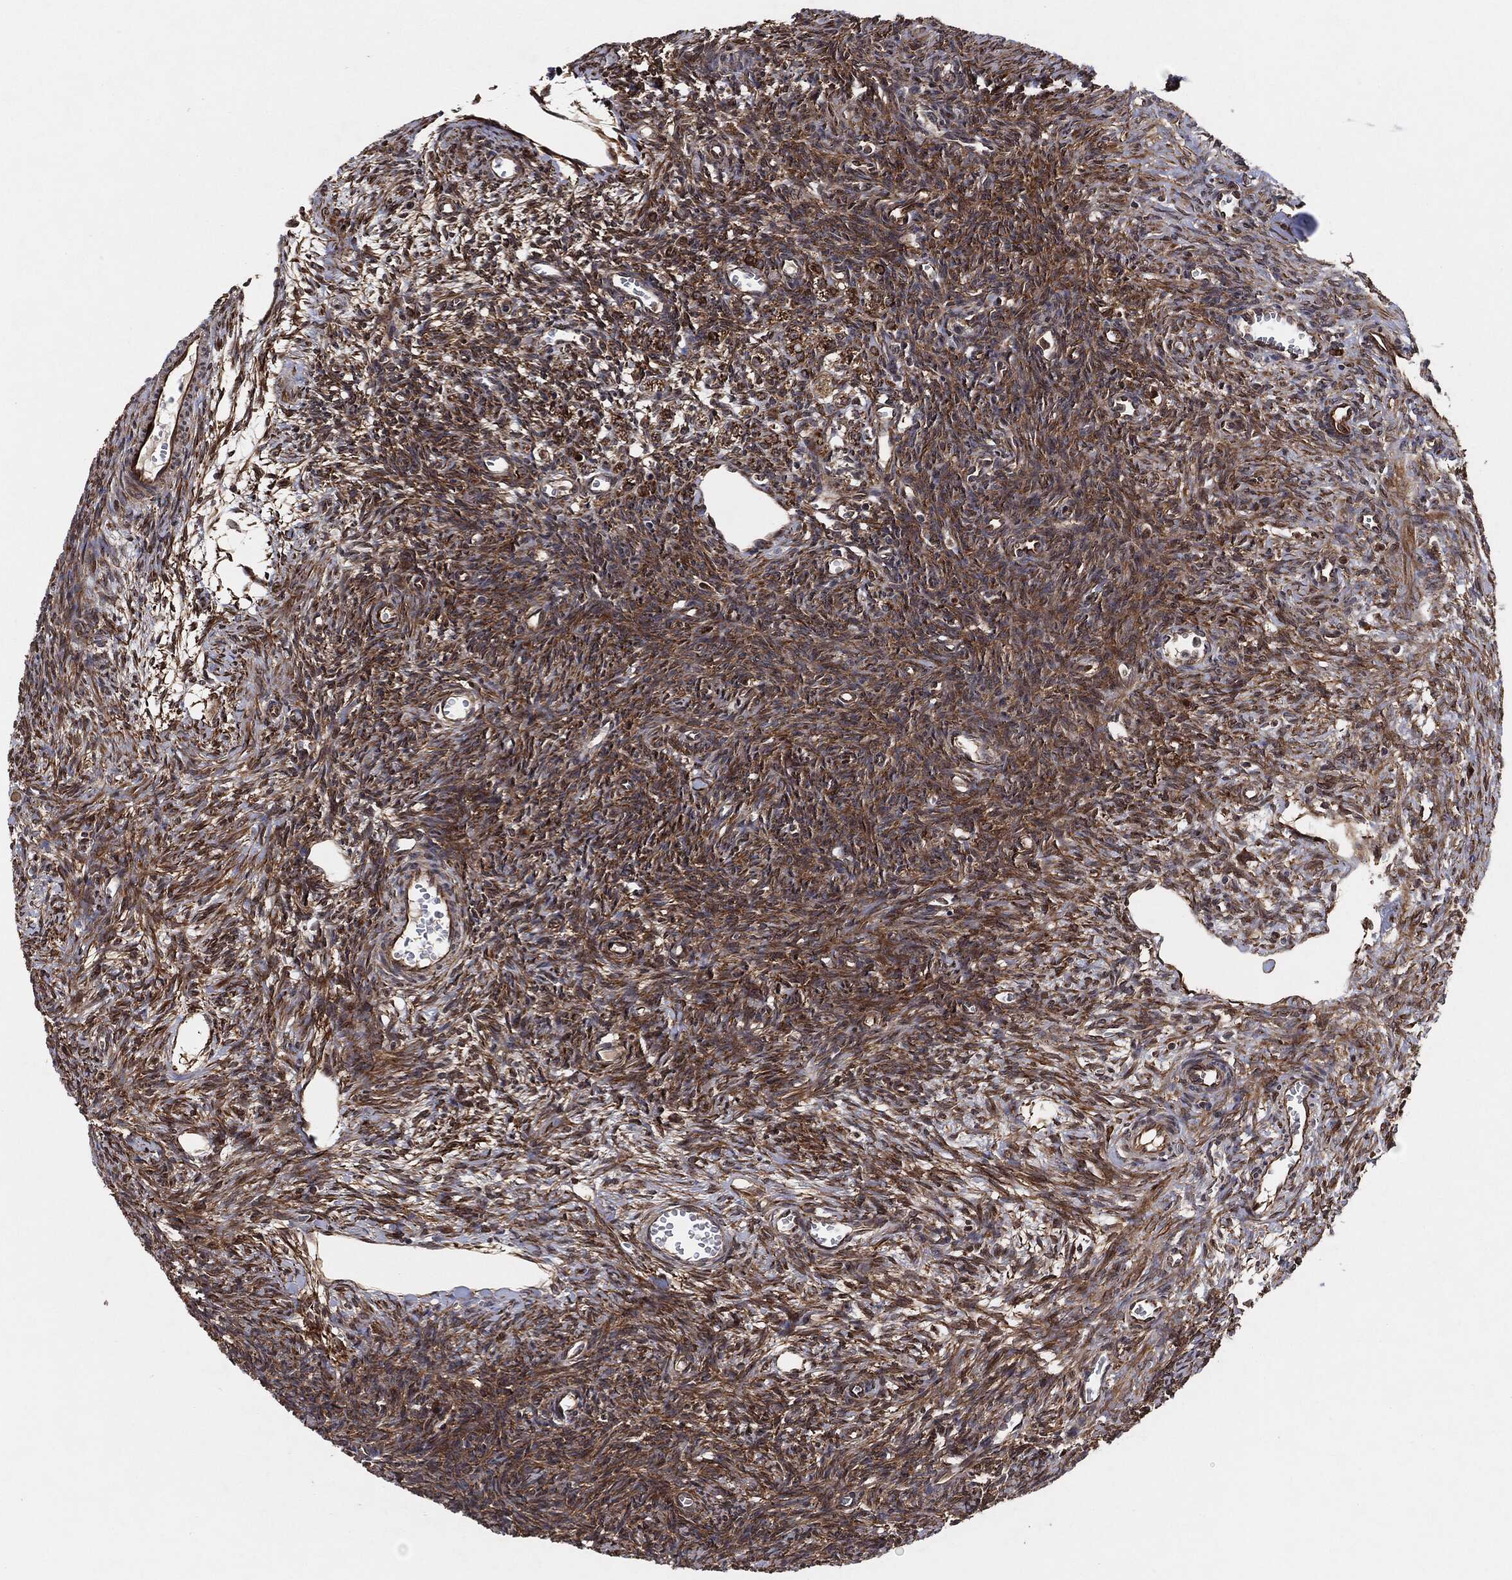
{"staining": {"intensity": "strong", "quantity": ">75%", "location": "cytoplasmic/membranous"}, "tissue": "ovary", "cell_type": "Follicle cells", "image_type": "normal", "snomed": [{"axis": "morphology", "description": "Normal tissue, NOS"}, {"axis": "topography", "description": "Ovary"}], "caption": "IHC histopathology image of normal human ovary stained for a protein (brown), which reveals high levels of strong cytoplasmic/membranous positivity in about >75% of follicle cells.", "gene": "BCAR1", "patient": {"sex": "female", "age": 27}}